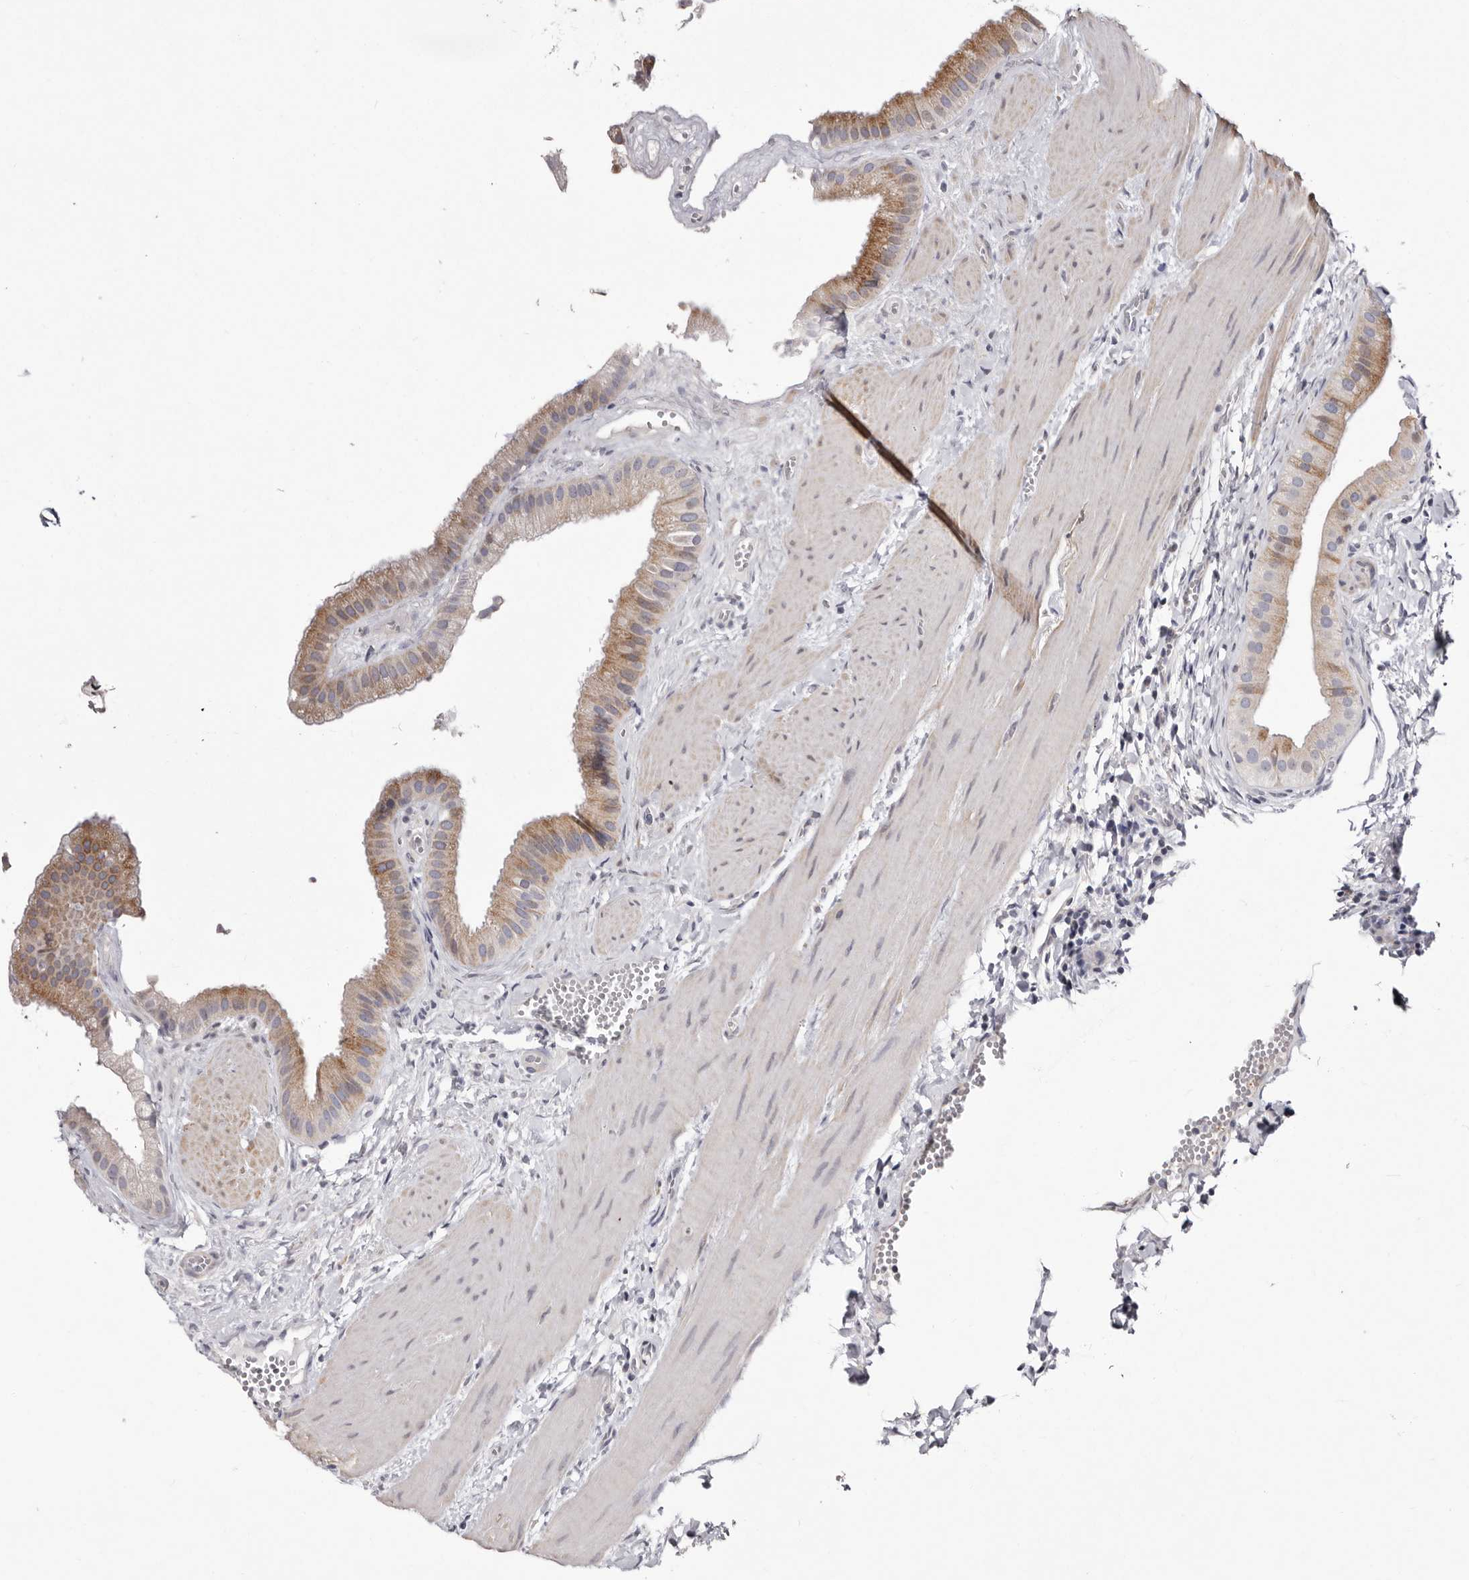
{"staining": {"intensity": "moderate", "quantity": ">75%", "location": "cytoplasmic/membranous"}, "tissue": "gallbladder", "cell_type": "Glandular cells", "image_type": "normal", "snomed": [{"axis": "morphology", "description": "Normal tissue, NOS"}, {"axis": "topography", "description": "Gallbladder"}], "caption": "About >75% of glandular cells in normal human gallbladder demonstrate moderate cytoplasmic/membranous protein expression as visualized by brown immunohistochemical staining.", "gene": "NUBPL", "patient": {"sex": "male", "age": 55}}